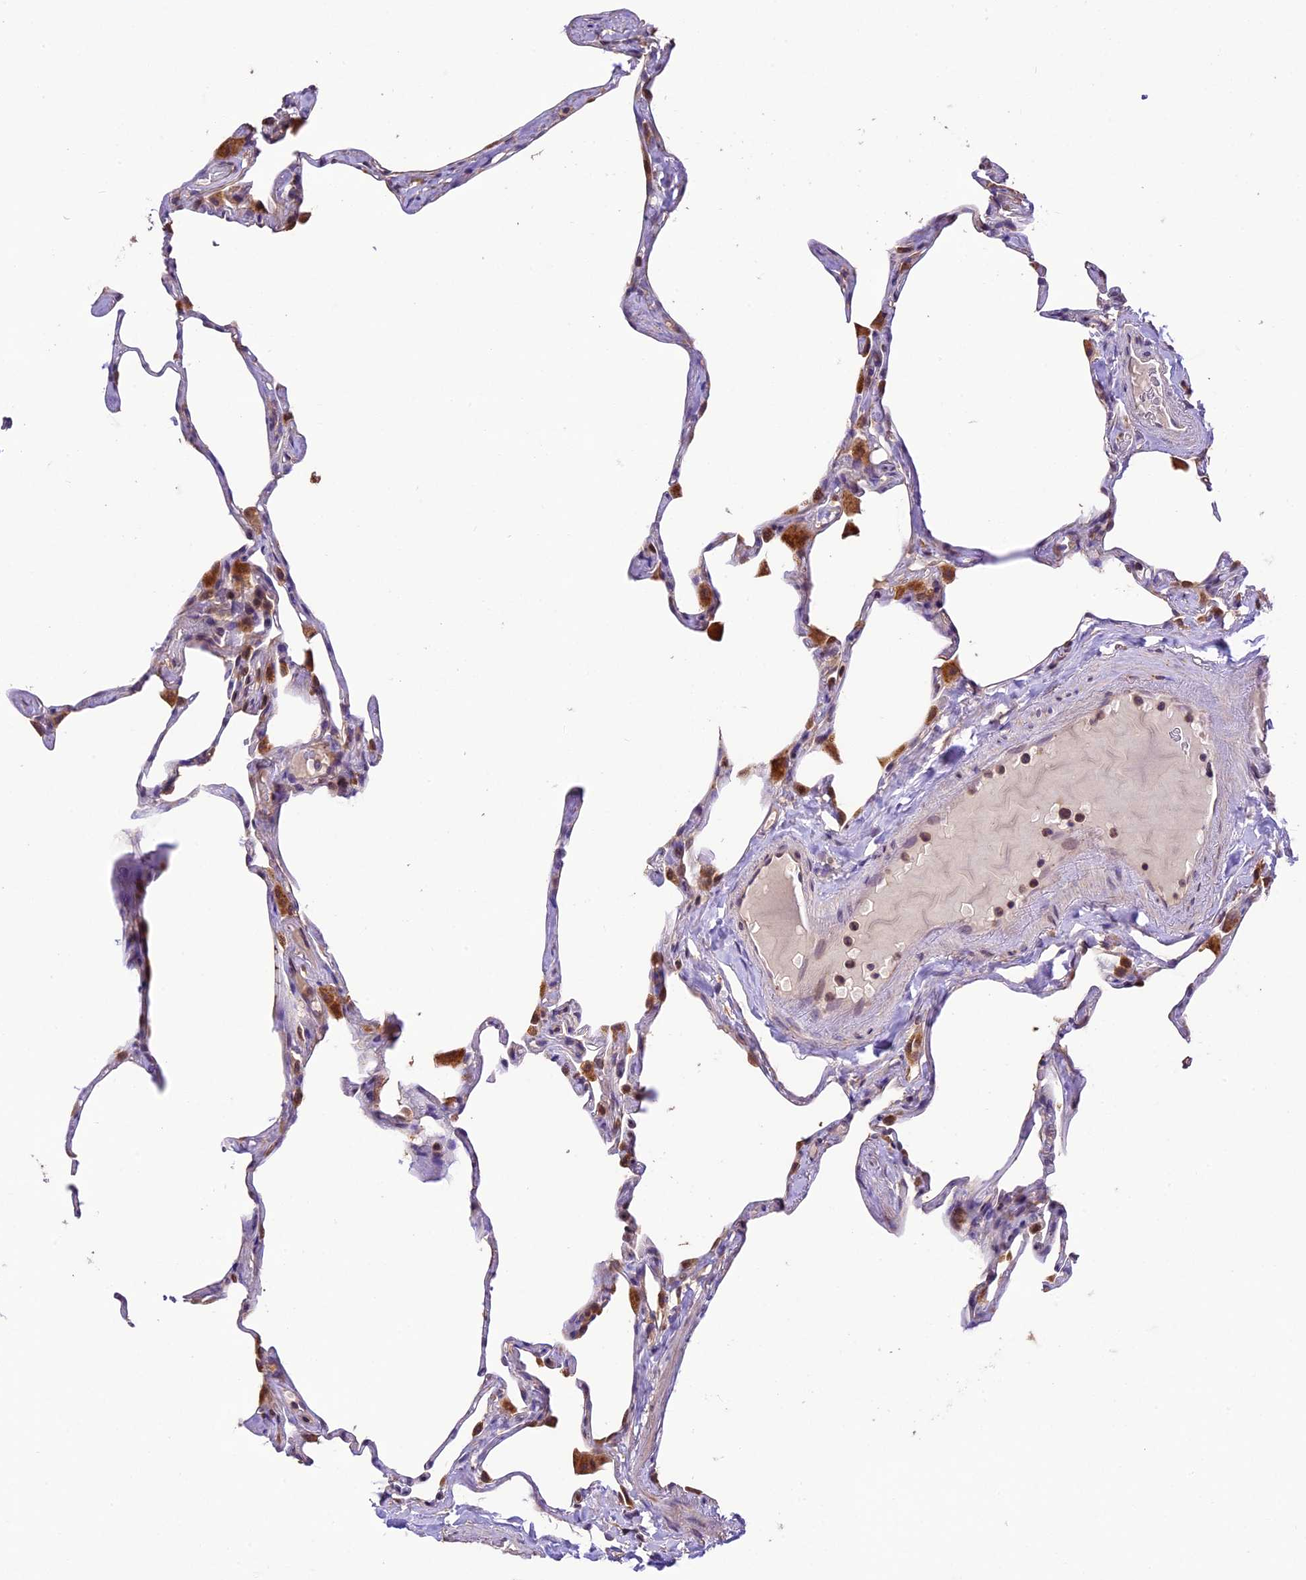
{"staining": {"intensity": "negative", "quantity": "none", "location": "none"}, "tissue": "lung", "cell_type": "Alveolar cells", "image_type": "normal", "snomed": [{"axis": "morphology", "description": "Normal tissue, NOS"}, {"axis": "topography", "description": "Lung"}], "caption": "Immunohistochemistry (IHC) of unremarkable human lung reveals no expression in alveolar cells. The staining was performed using DAB to visualize the protein expression in brown, while the nuclei were stained in blue with hematoxylin (Magnification: 20x).", "gene": "DGKH", "patient": {"sex": "male", "age": 65}}